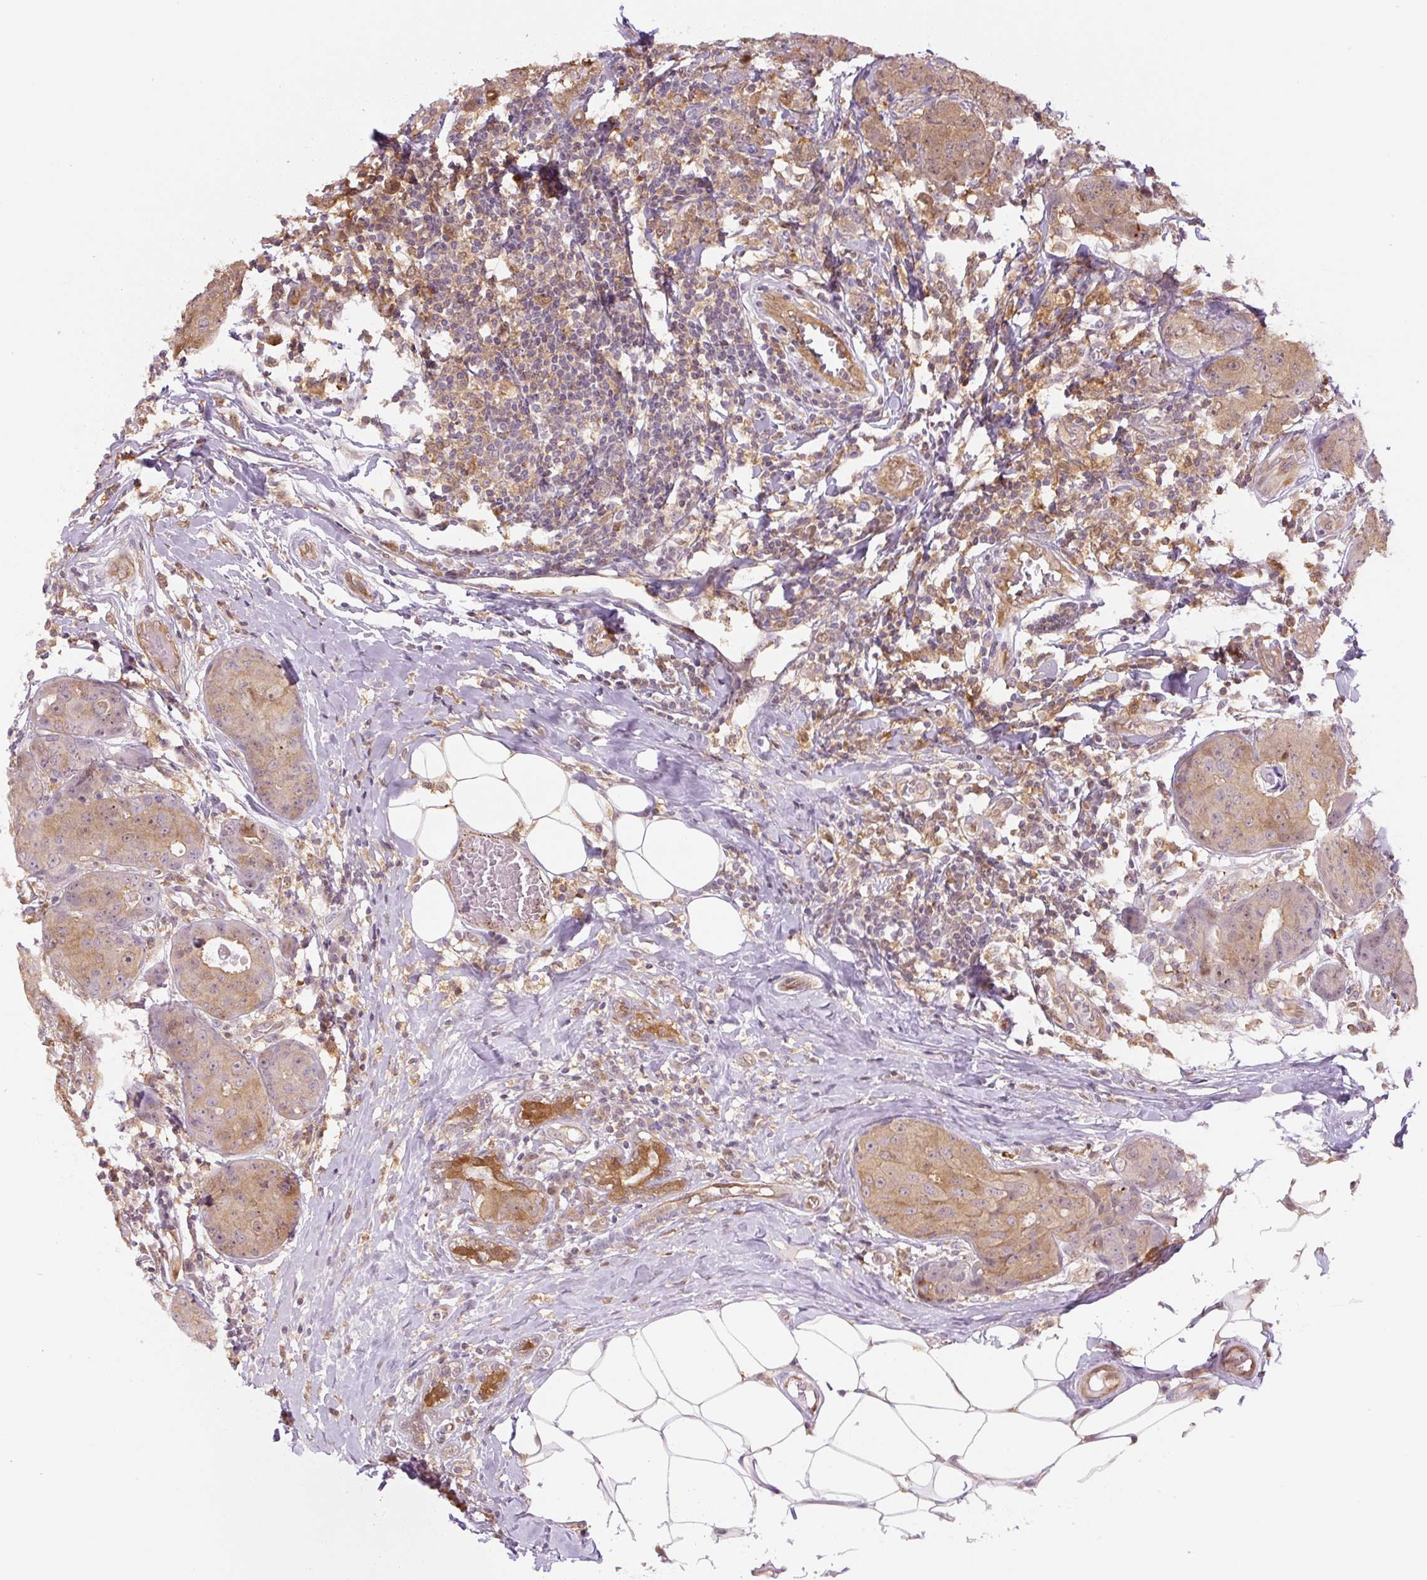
{"staining": {"intensity": "moderate", "quantity": "25%-75%", "location": "cytoplasmic/membranous"}, "tissue": "breast cancer", "cell_type": "Tumor cells", "image_type": "cancer", "snomed": [{"axis": "morphology", "description": "Duct carcinoma"}, {"axis": "topography", "description": "Breast"}], "caption": "An immunohistochemistry micrograph of tumor tissue is shown. Protein staining in brown highlights moderate cytoplasmic/membranous positivity in breast infiltrating ductal carcinoma within tumor cells. (Brightfield microscopy of DAB IHC at high magnification).", "gene": "SPSB2", "patient": {"sex": "female", "age": 43}}